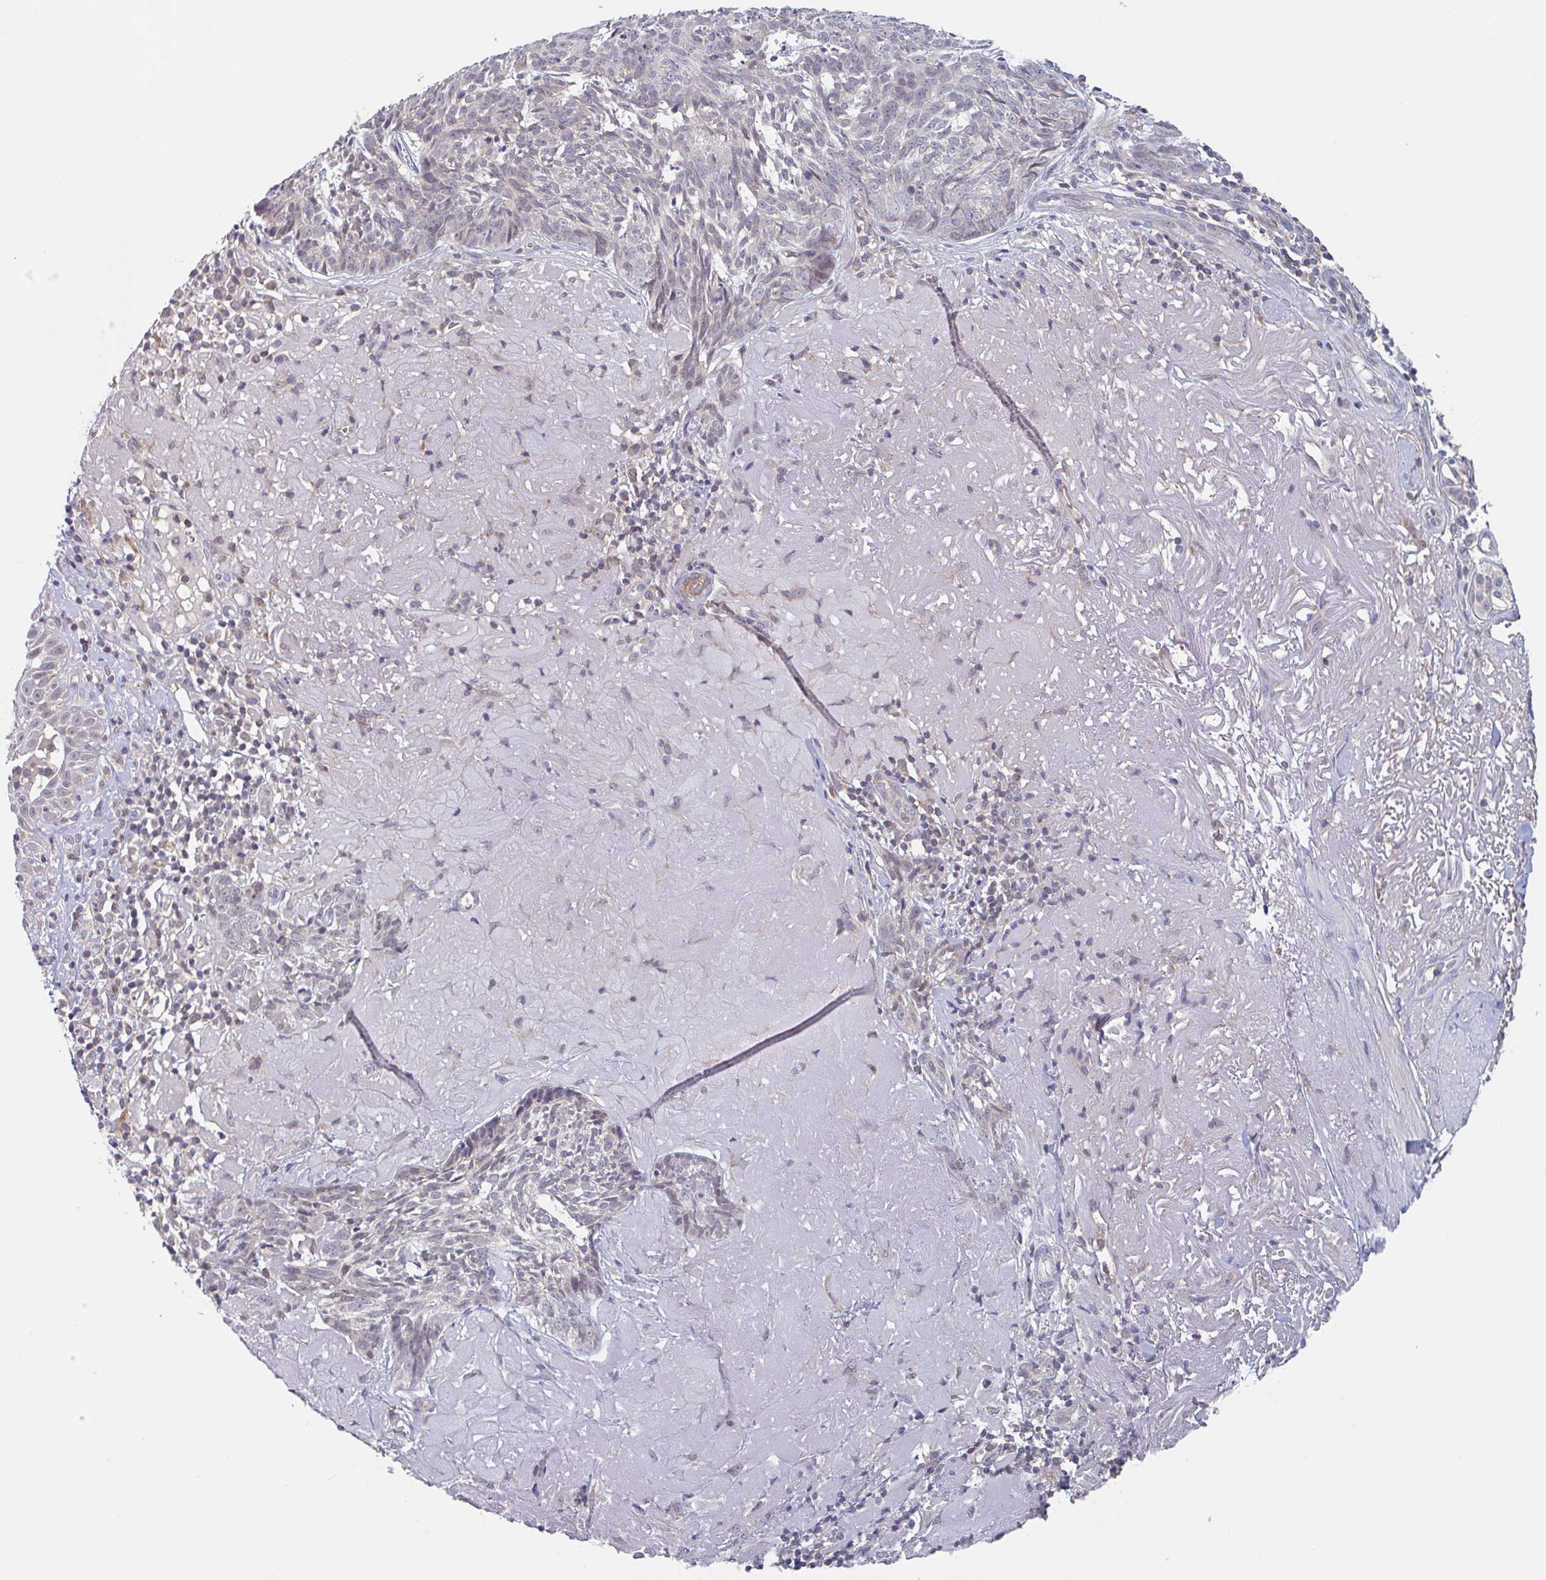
{"staining": {"intensity": "negative", "quantity": "none", "location": "none"}, "tissue": "skin cancer", "cell_type": "Tumor cells", "image_type": "cancer", "snomed": [{"axis": "morphology", "description": "Basal cell carcinoma"}, {"axis": "topography", "description": "Skin"}, {"axis": "topography", "description": "Skin of face"}], "caption": "Tumor cells are negative for brown protein staining in skin cancer. (DAB (3,3'-diaminobenzidine) immunohistochemistry, high magnification).", "gene": "SURF1", "patient": {"sex": "female", "age": 95}}